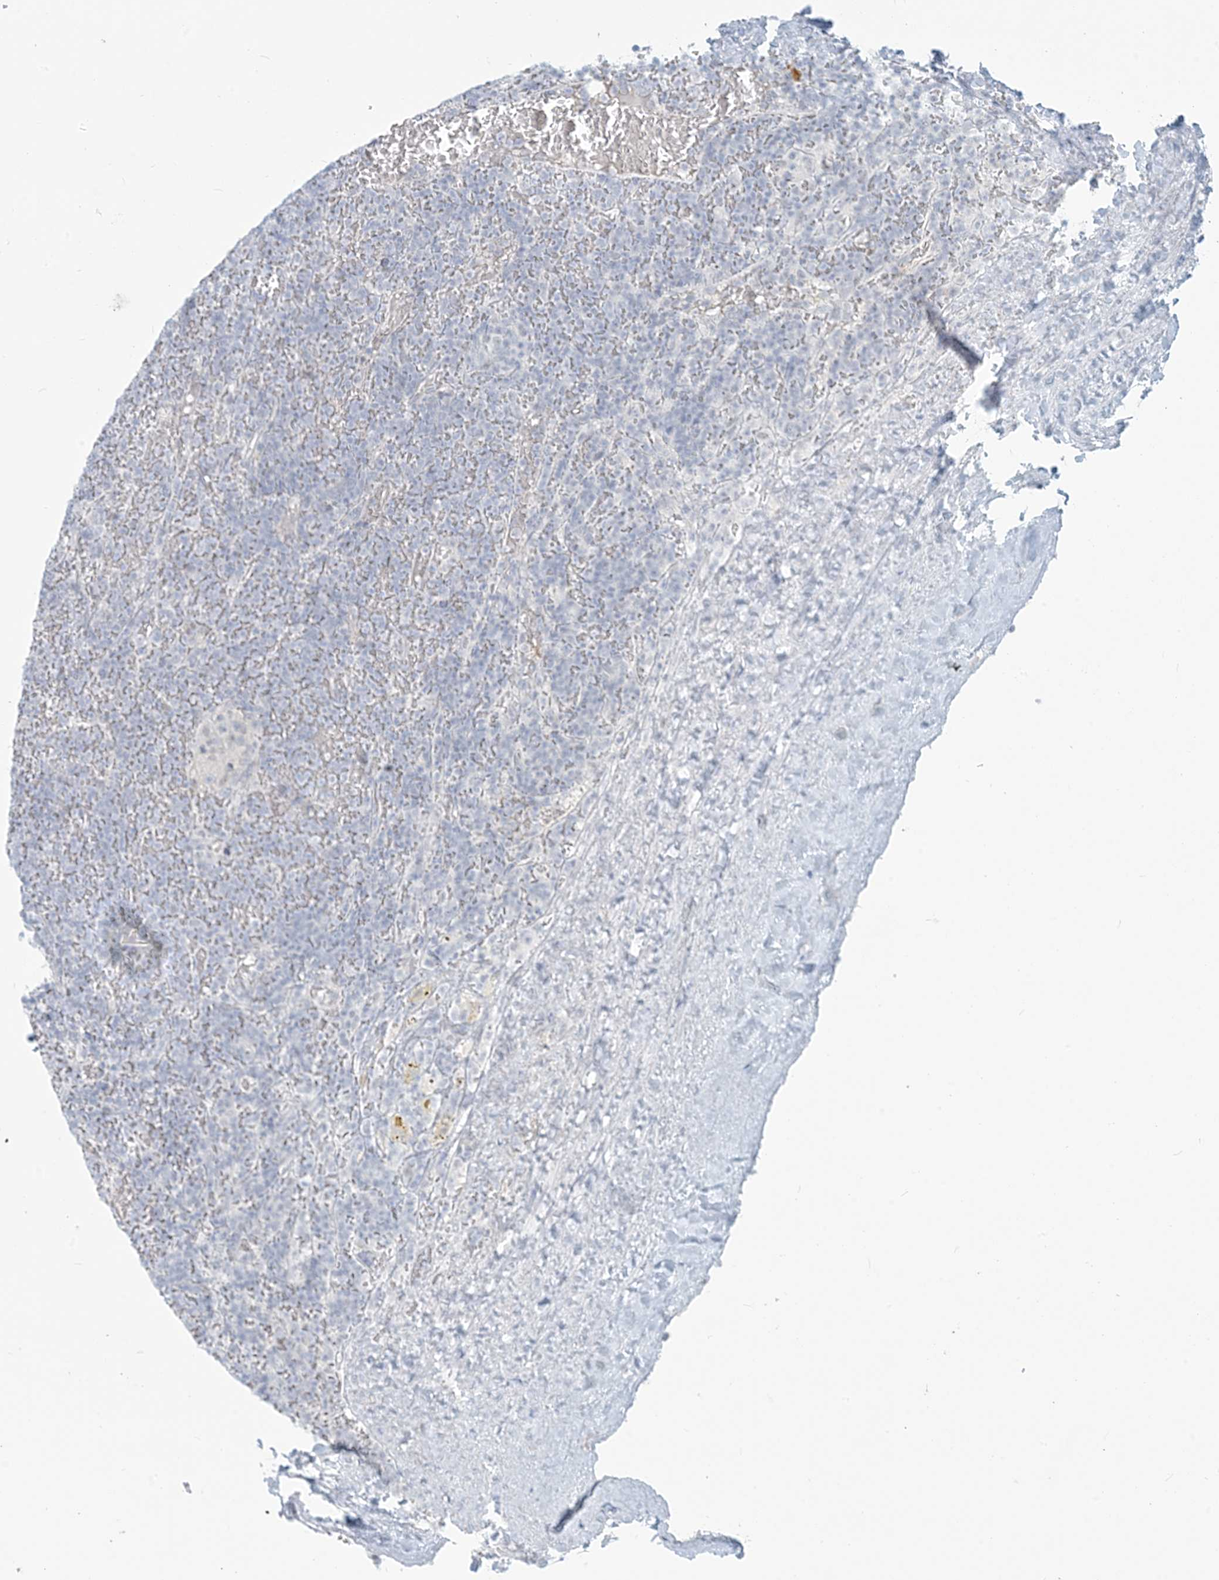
{"staining": {"intensity": "negative", "quantity": "none", "location": "none"}, "tissue": "lymphoma", "cell_type": "Tumor cells", "image_type": "cancer", "snomed": [{"axis": "morphology", "description": "Malignant lymphoma, non-Hodgkin's type, Low grade"}, {"axis": "topography", "description": "Spleen"}], "caption": "This is a image of IHC staining of low-grade malignant lymphoma, non-Hodgkin's type, which shows no staining in tumor cells.", "gene": "SCML1", "patient": {"sex": "female", "age": 19}}